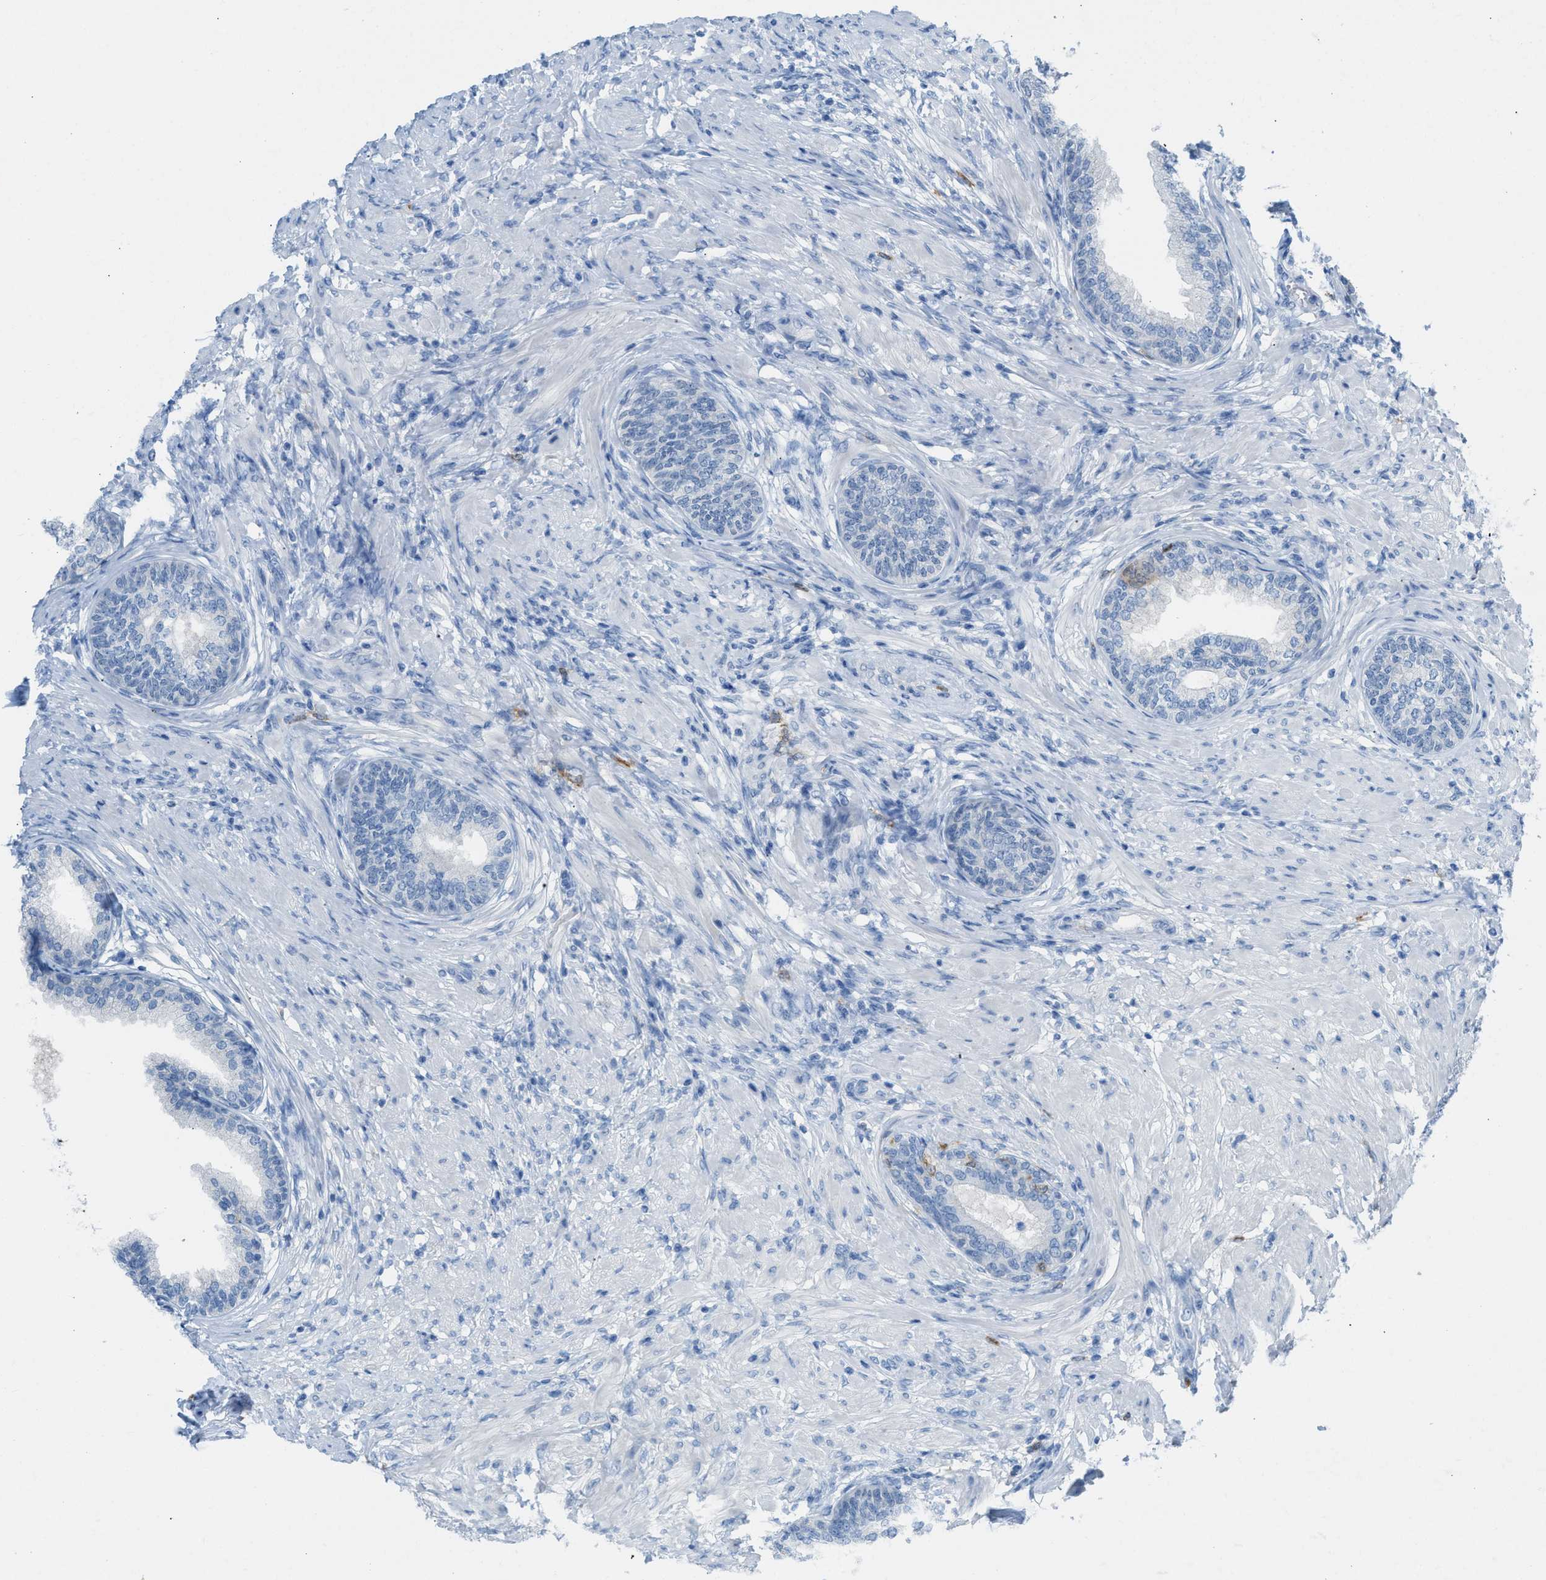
{"staining": {"intensity": "negative", "quantity": "none", "location": "none"}, "tissue": "prostate", "cell_type": "Glandular cells", "image_type": "normal", "snomed": [{"axis": "morphology", "description": "Normal tissue, NOS"}, {"axis": "topography", "description": "Prostate"}], "caption": "IHC of unremarkable prostate displays no positivity in glandular cells.", "gene": "CLEC10A", "patient": {"sex": "male", "age": 76}}